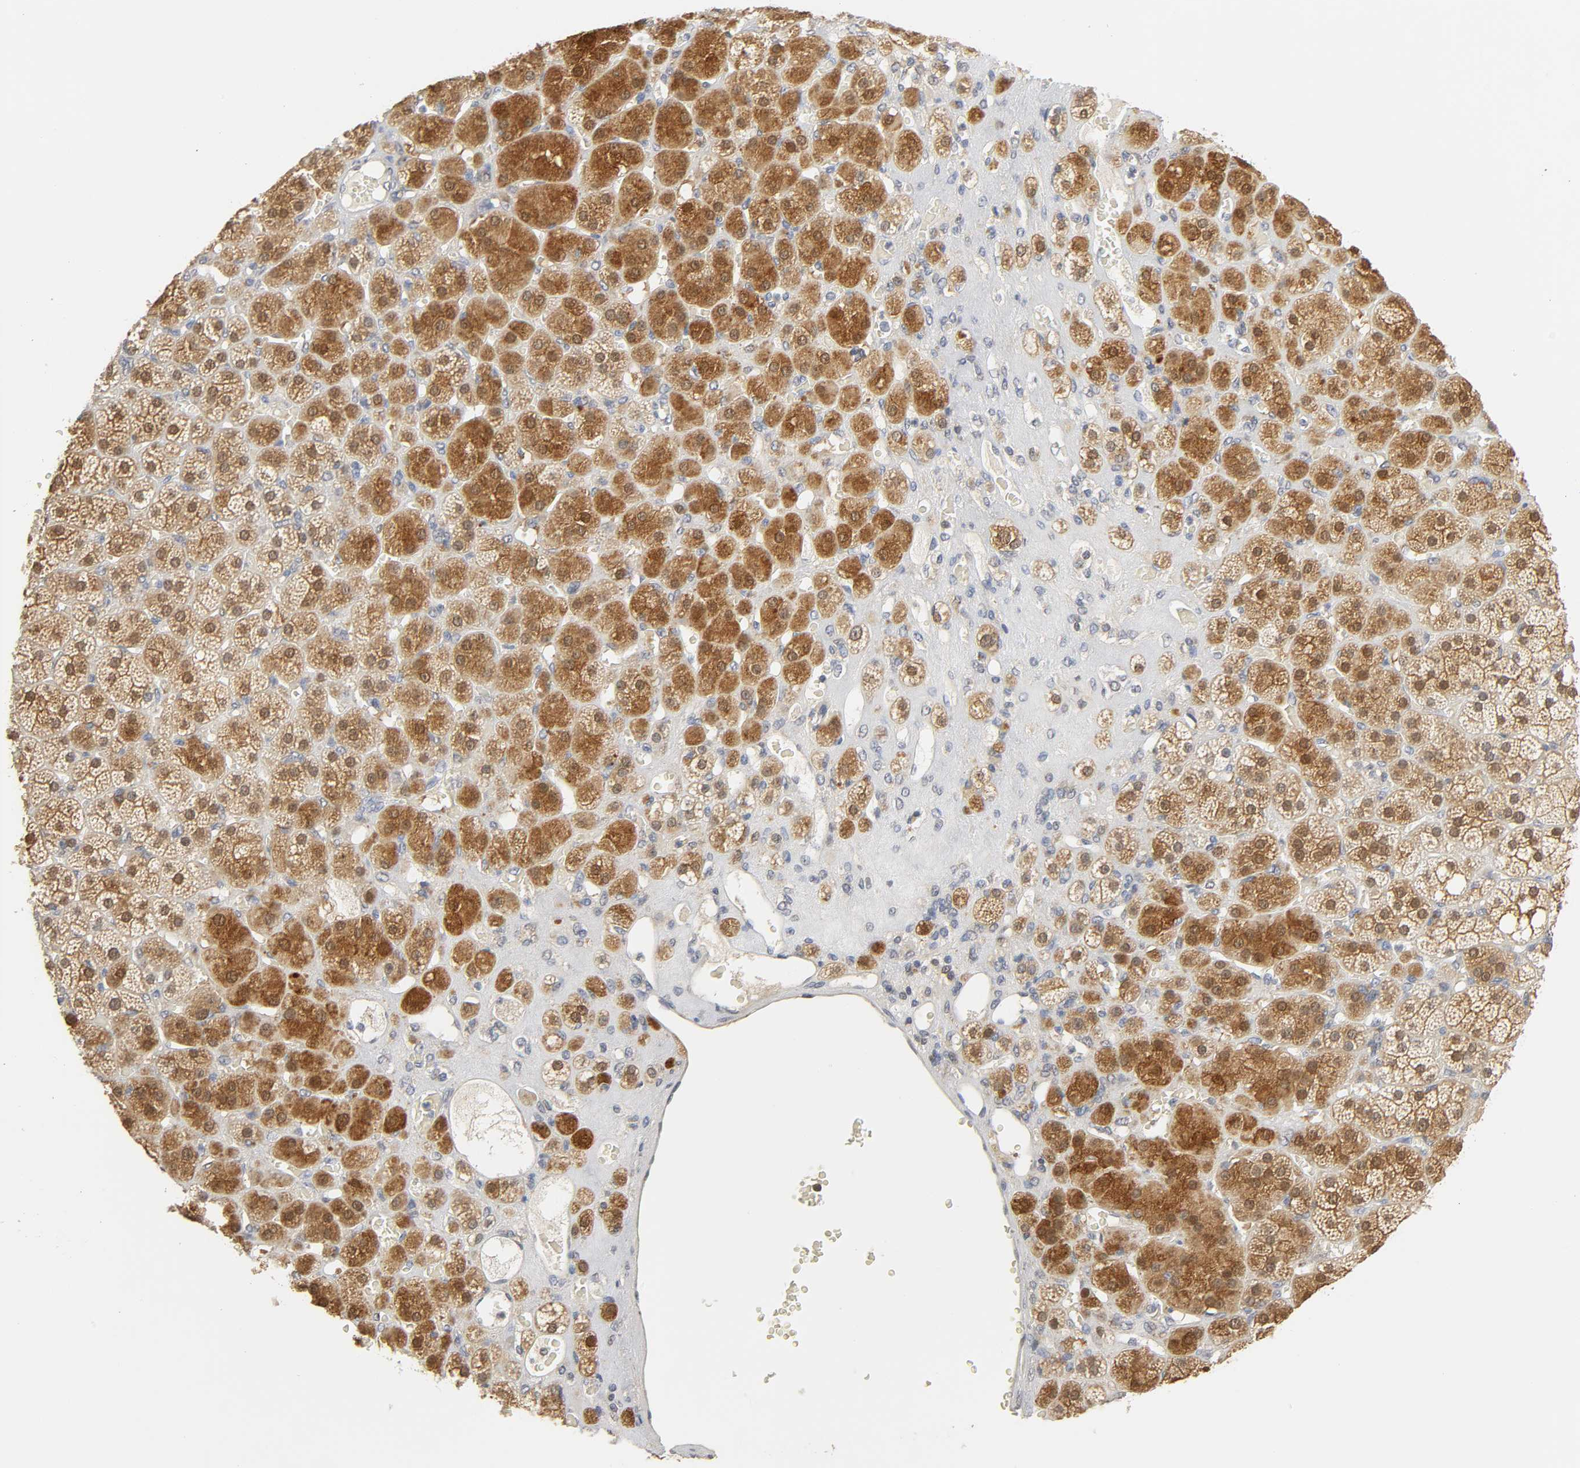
{"staining": {"intensity": "strong", "quantity": ">75%", "location": "cytoplasmic/membranous"}, "tissue": "adrenal gland", "cell_type": "Glandular cells", "image_type": "normal", "snomed": [{"axis": "morphology", "description": "Normal tissue, NOS"}, {"axis": "topography", "description": "Adrenal gland"}], "caption": "The micrograph shows staining of normal adrenal gland, revealing strong cytoplasmic/membranous protein staining (brown color) within glandular cells.", "gene": "MIF", "patient": {"sex": "female", "age": 71}}